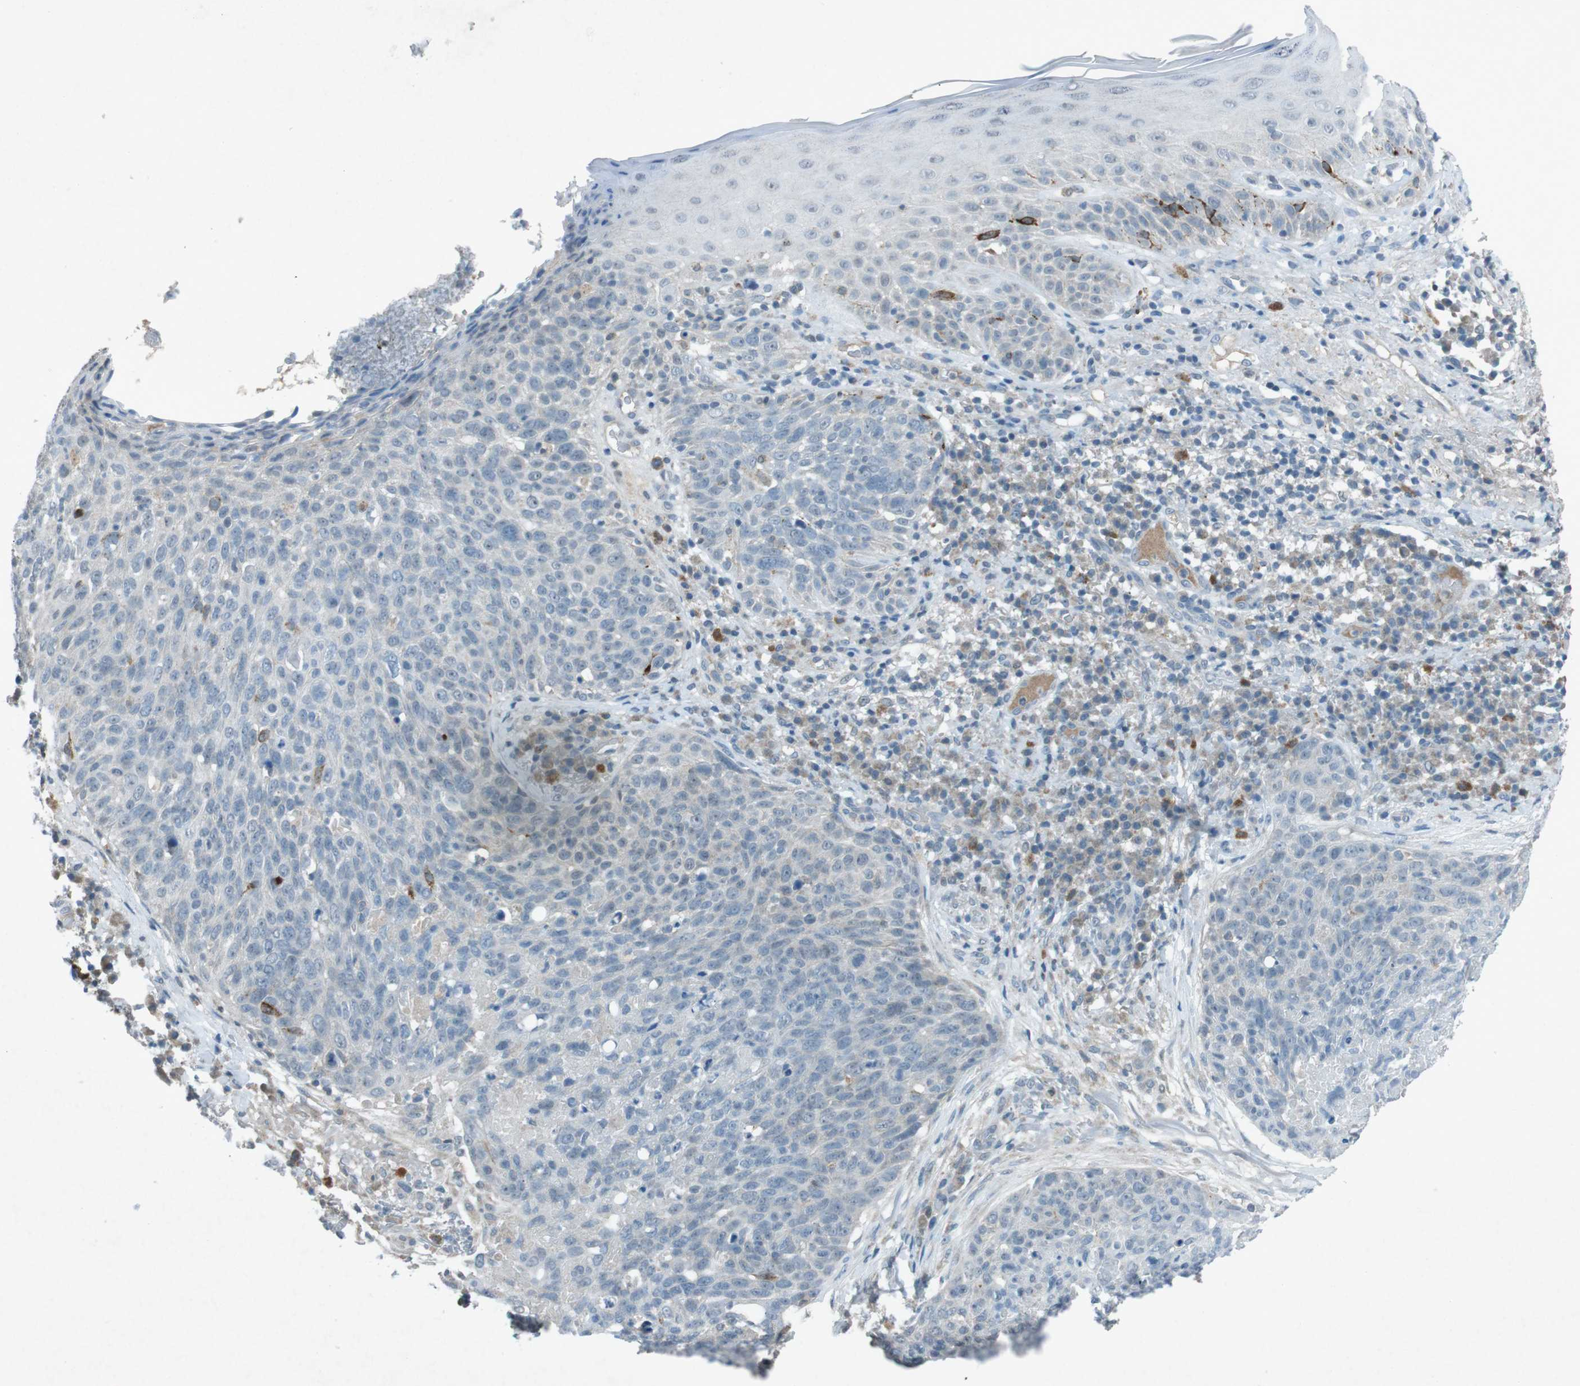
{"staining": {"intensity": "negative", "quantity": "none", "location": "none"}, "tissue": "skin cancer", "cell_type": "Tumor cells", "image_type": "cancer", "snomed": [{"axis": "morphology", "description": "Squamous cell carcinoma in situ, NOS"}, {"axis": "morphology", "description": "Squamous cell carcinoma, NOS"}, {"axis": "topography", "description": "Skin"}], "caption": "The image demonstrates no significant expression in tumor cells of skin cancer (squamous cell carcinoma in situ). The staining was performed using DAB to visualize the protein expression in brown, while the nuclei were stained in blue with hematoxylin (Magnification: 20x).", "gene": "FCRLA", "patient": {"sex": "male", "age": 93}}